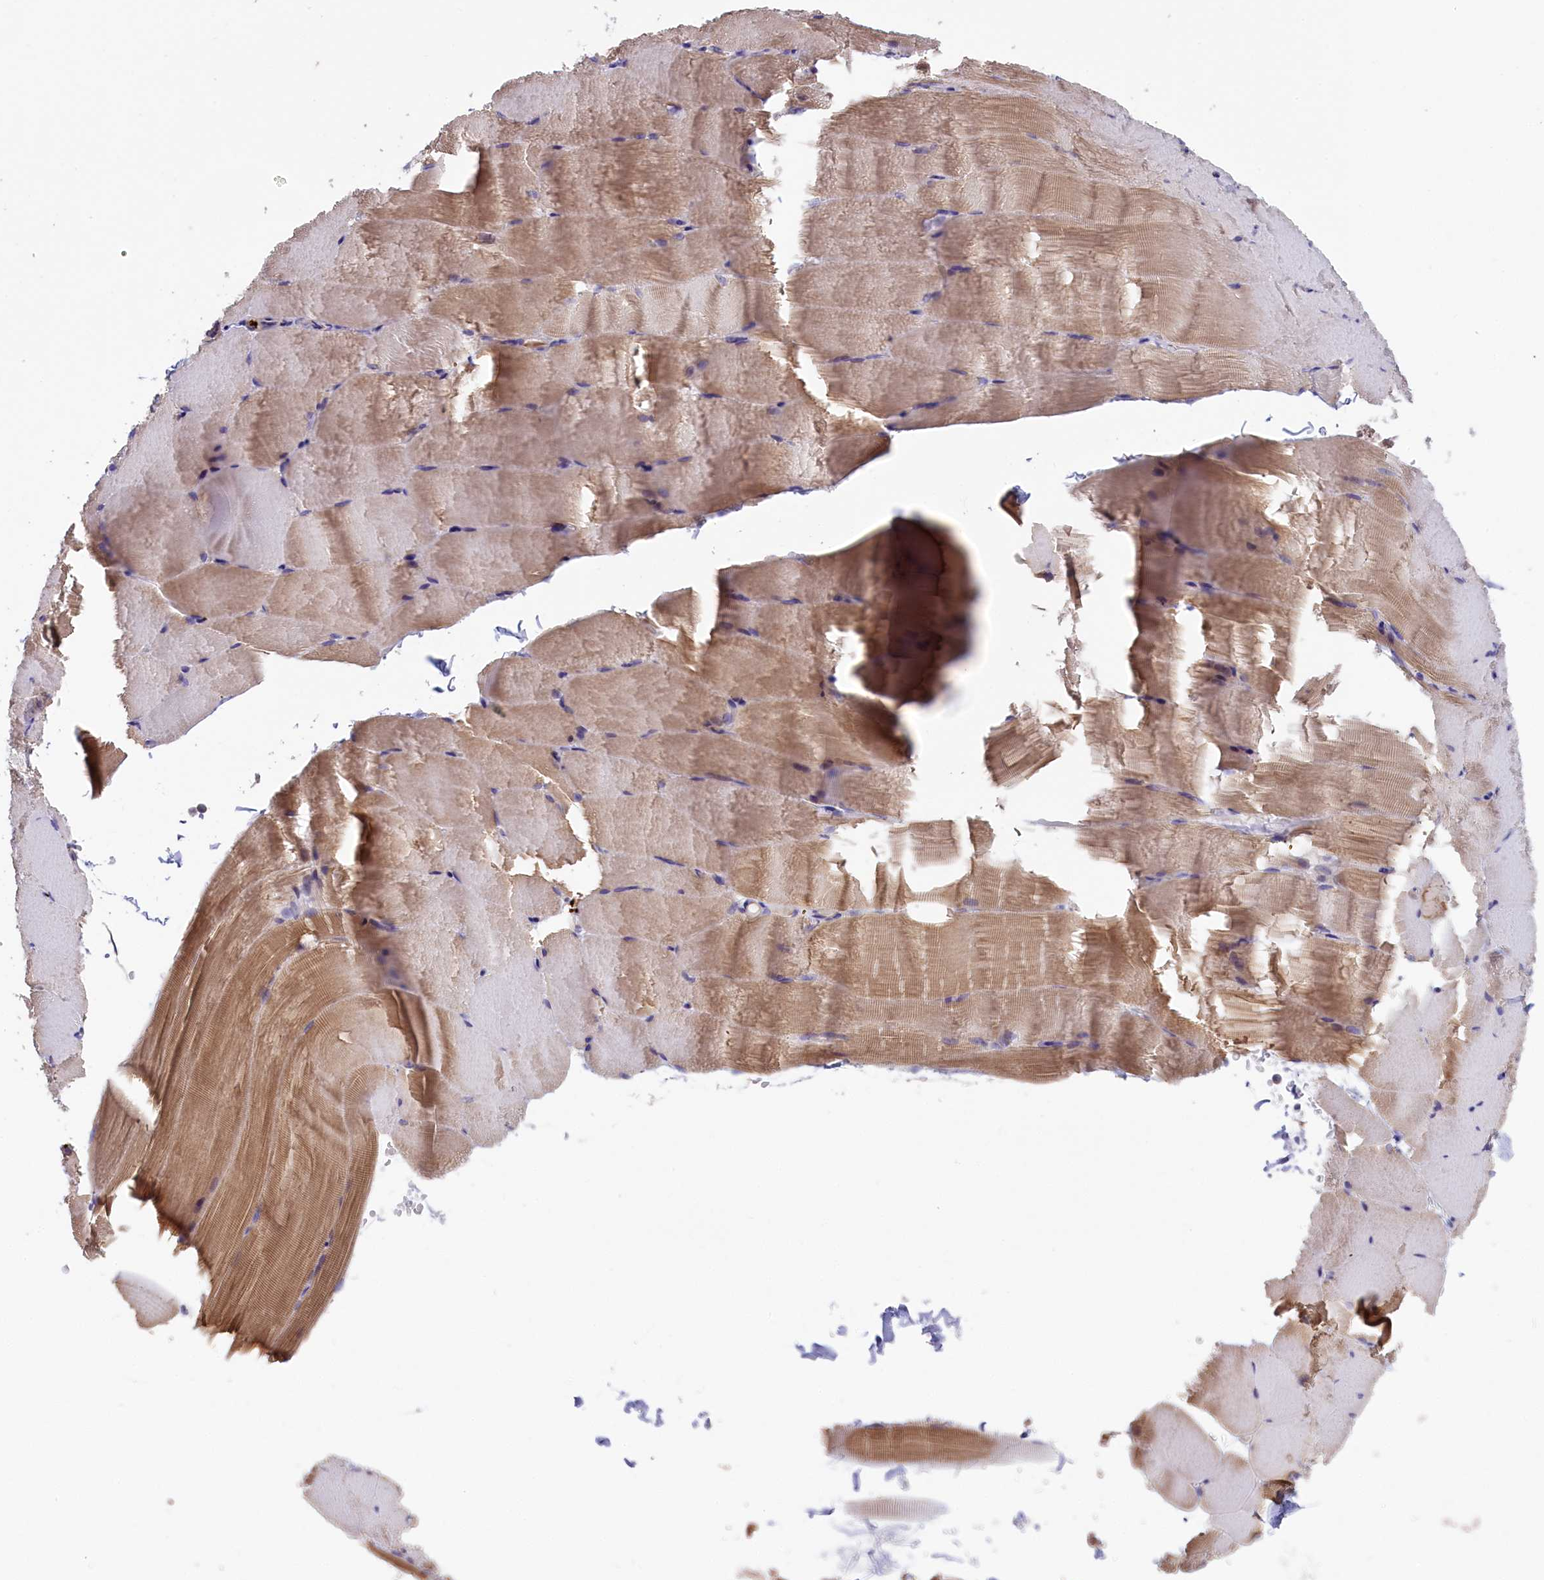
{"staining": {"intensity": "moderate", "quantity": "<25%", "location": "cytoplasmic/membranous"}, "tissue": "skeletal muscle", "cell_type": "Myocytes", "image_type": "normal", "snomed": [{"axis": "morphology", "description": "Normal tissue, NOS"}, {"axis": "topography", "description": "Skeletal muscle"}, {"axis": "topography", "description": "Parathyroid gland"}], "caption": "Immunohistochemical staining of normal skeletal muscle displays <25% levels of moderate cytoplasmic/membranous protein positivity in about <25% of myocytes.", "gene": "HEATR3", "patient": {"sex": "female", "age": 37}}